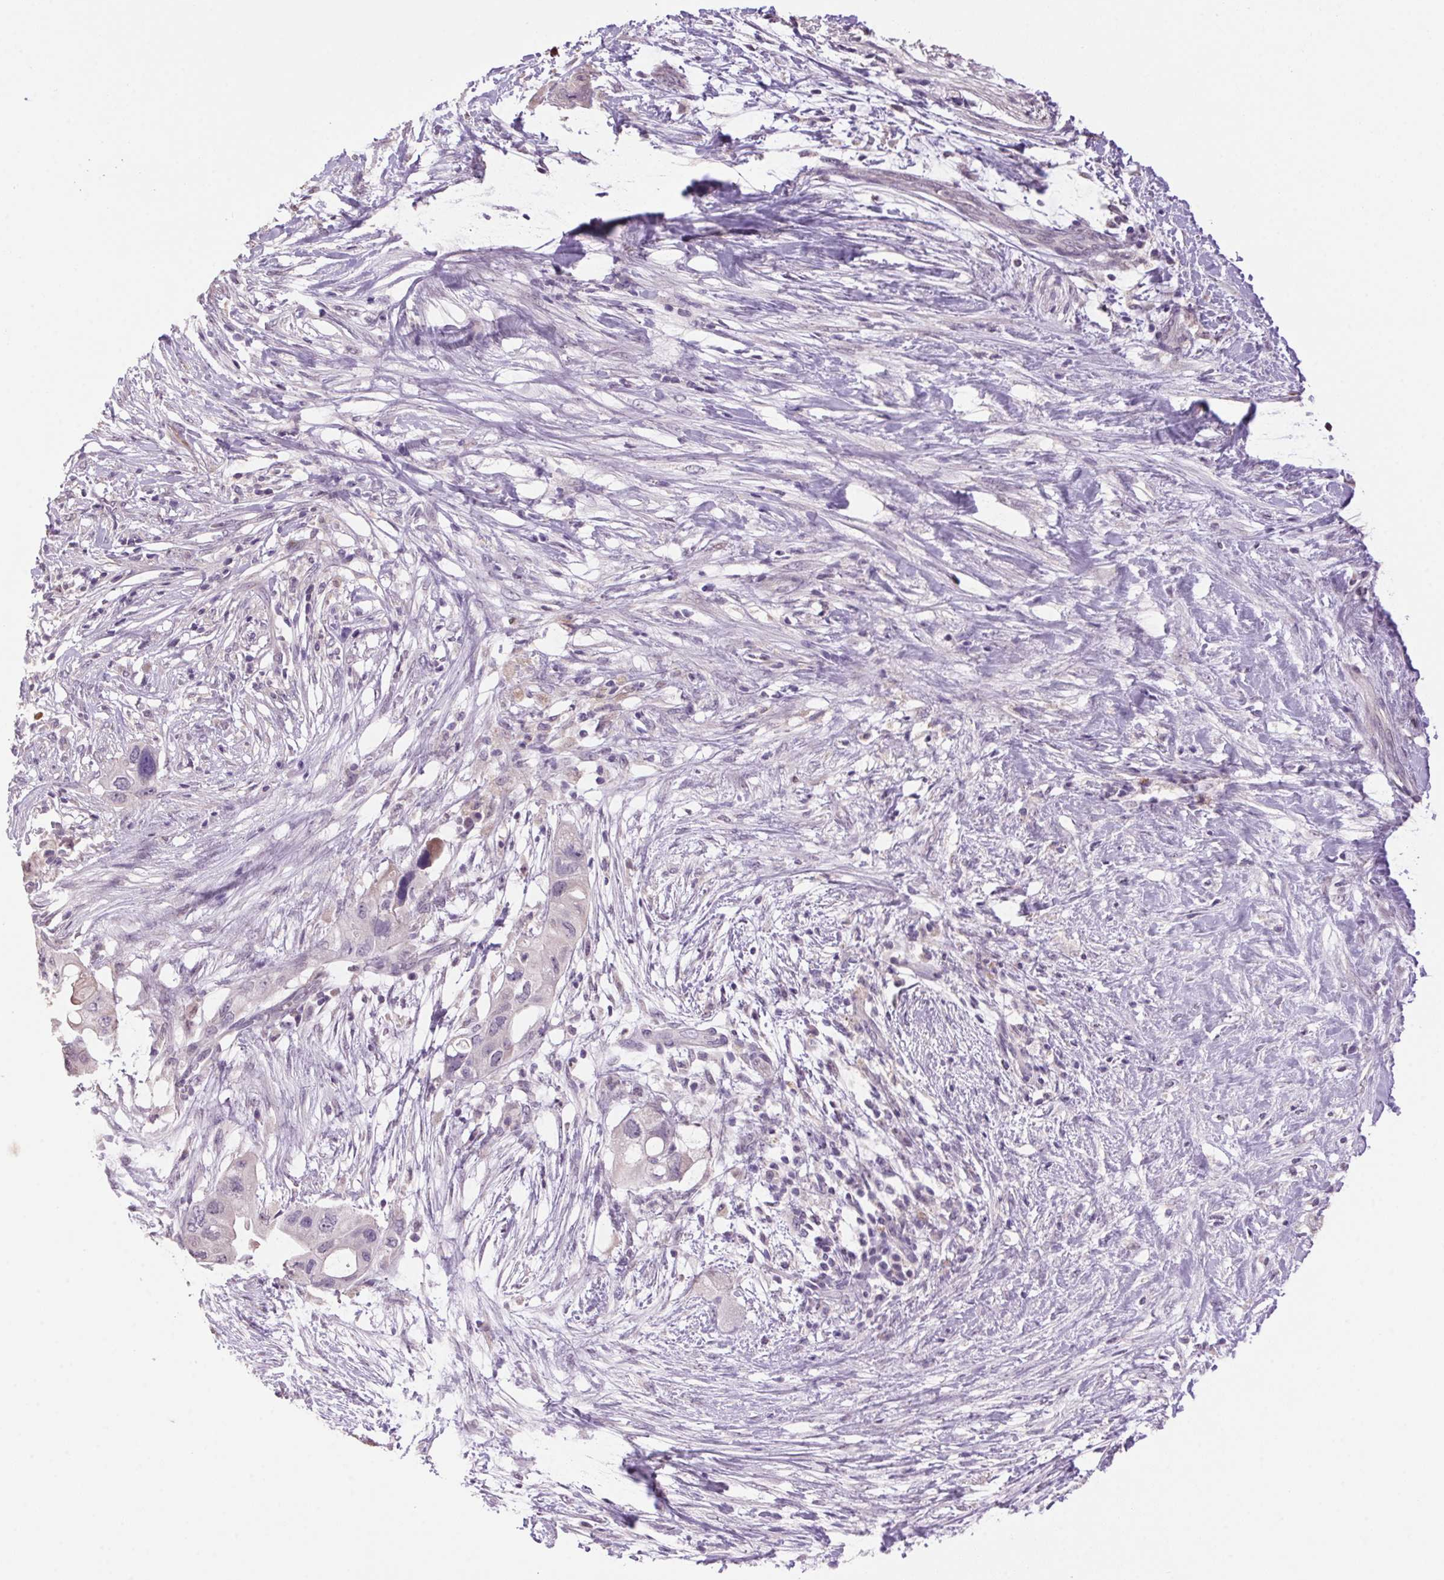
{"staining": {"intensity": "negative", "quantity": "none", "location": "none"}, "tissue": "pancreatic cancer", "cell_type": "Tumor cells", "image_type": "cancer", "snomed": [{"axis": "morphology", "description": "Adenocarcinoma, NOS"}, {"axis": "topography", "description": "Pancreas"}], "caption": "IHC histopathology image of neoplastic tissue: adenocarcinoma (pancreatic) stained with DAB displays no significant protein expression in tumor cells.", "gene": "VWA3B", "patient": {"sex": "female", "age": 72}}